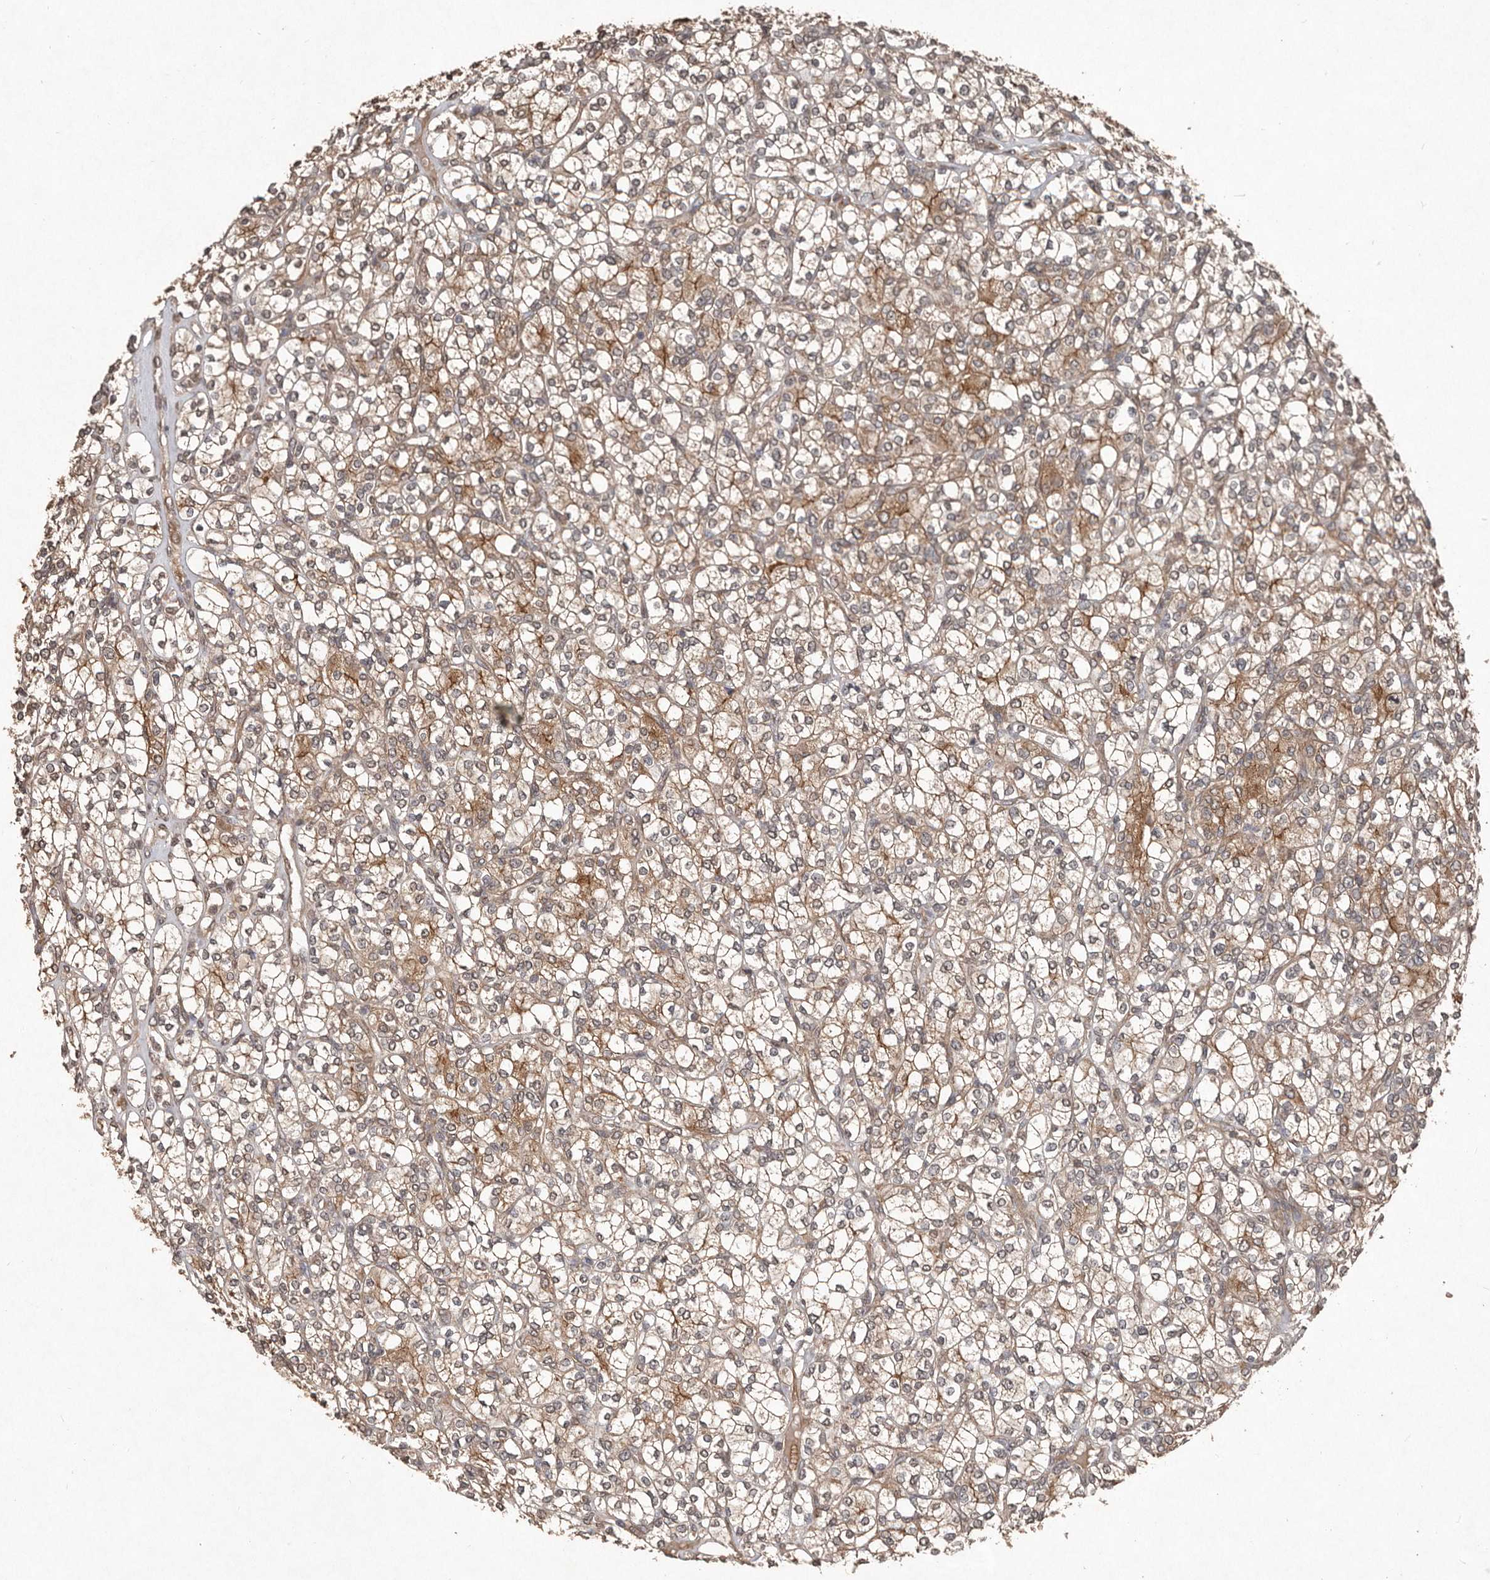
{"staining": {"intensity": "moderate", "quantity": "25%-75%", "location": "cytoplasmic/membranous"}, "tissue": "renal cancer", "cell_type": "Tumor cells", "image_type": "cancer", "snomed": [{"axis": "morphology", "description": "Adenocarcinoma, NOS"}, {"axis": "topography", "description": "Kidney"}], "caption": "Immunohistochemistry of renal cancer (adenocarcinoma) exhibits medium levels of moderate cytoplasmic/membranous staining in approximately 25%-75% of tumor cells. Nuclei are stained in blue.", "gene": "DIP2C", "patient": {"sex": "male", "age": 77}}